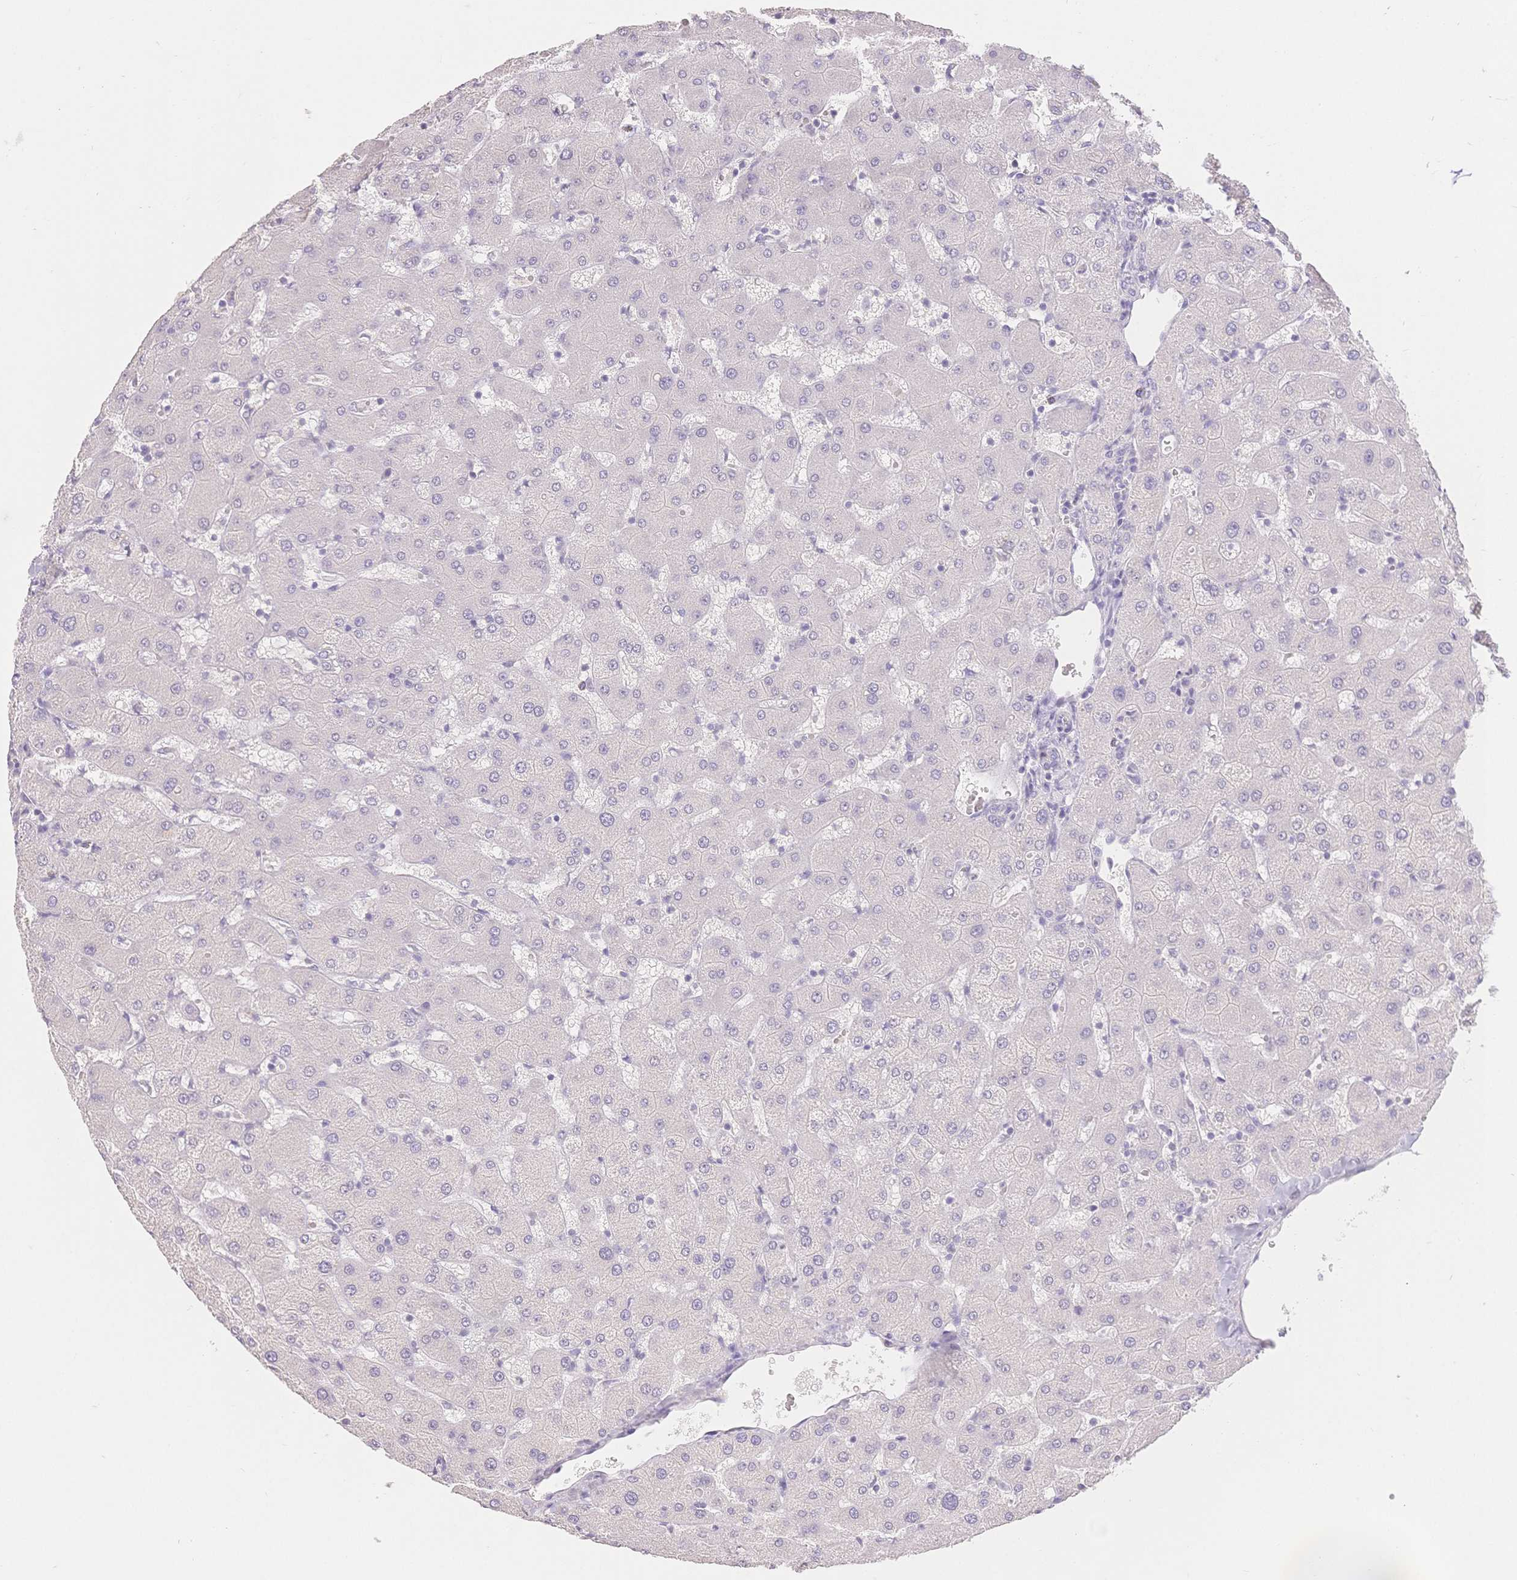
{"staining": {"intensity": "negative", "quantity": "none", "location": "none"}, "tissue": "liver", "cell_type": "Cholangiocytes", "image_type": "normal", "snomed": [{"axis": "morphology", "description": "Normal tissue, NOS"}, {"axis": "topography", "description": "Liver"}], "caption": "Immunohistochemistry (IHC) photomicrograph of normal liver stained for a protein (brown), which shows no positivity in cholangiocytes.", "gene": "SUV39H2", "patient": {"sex": "female", "age": 63}}